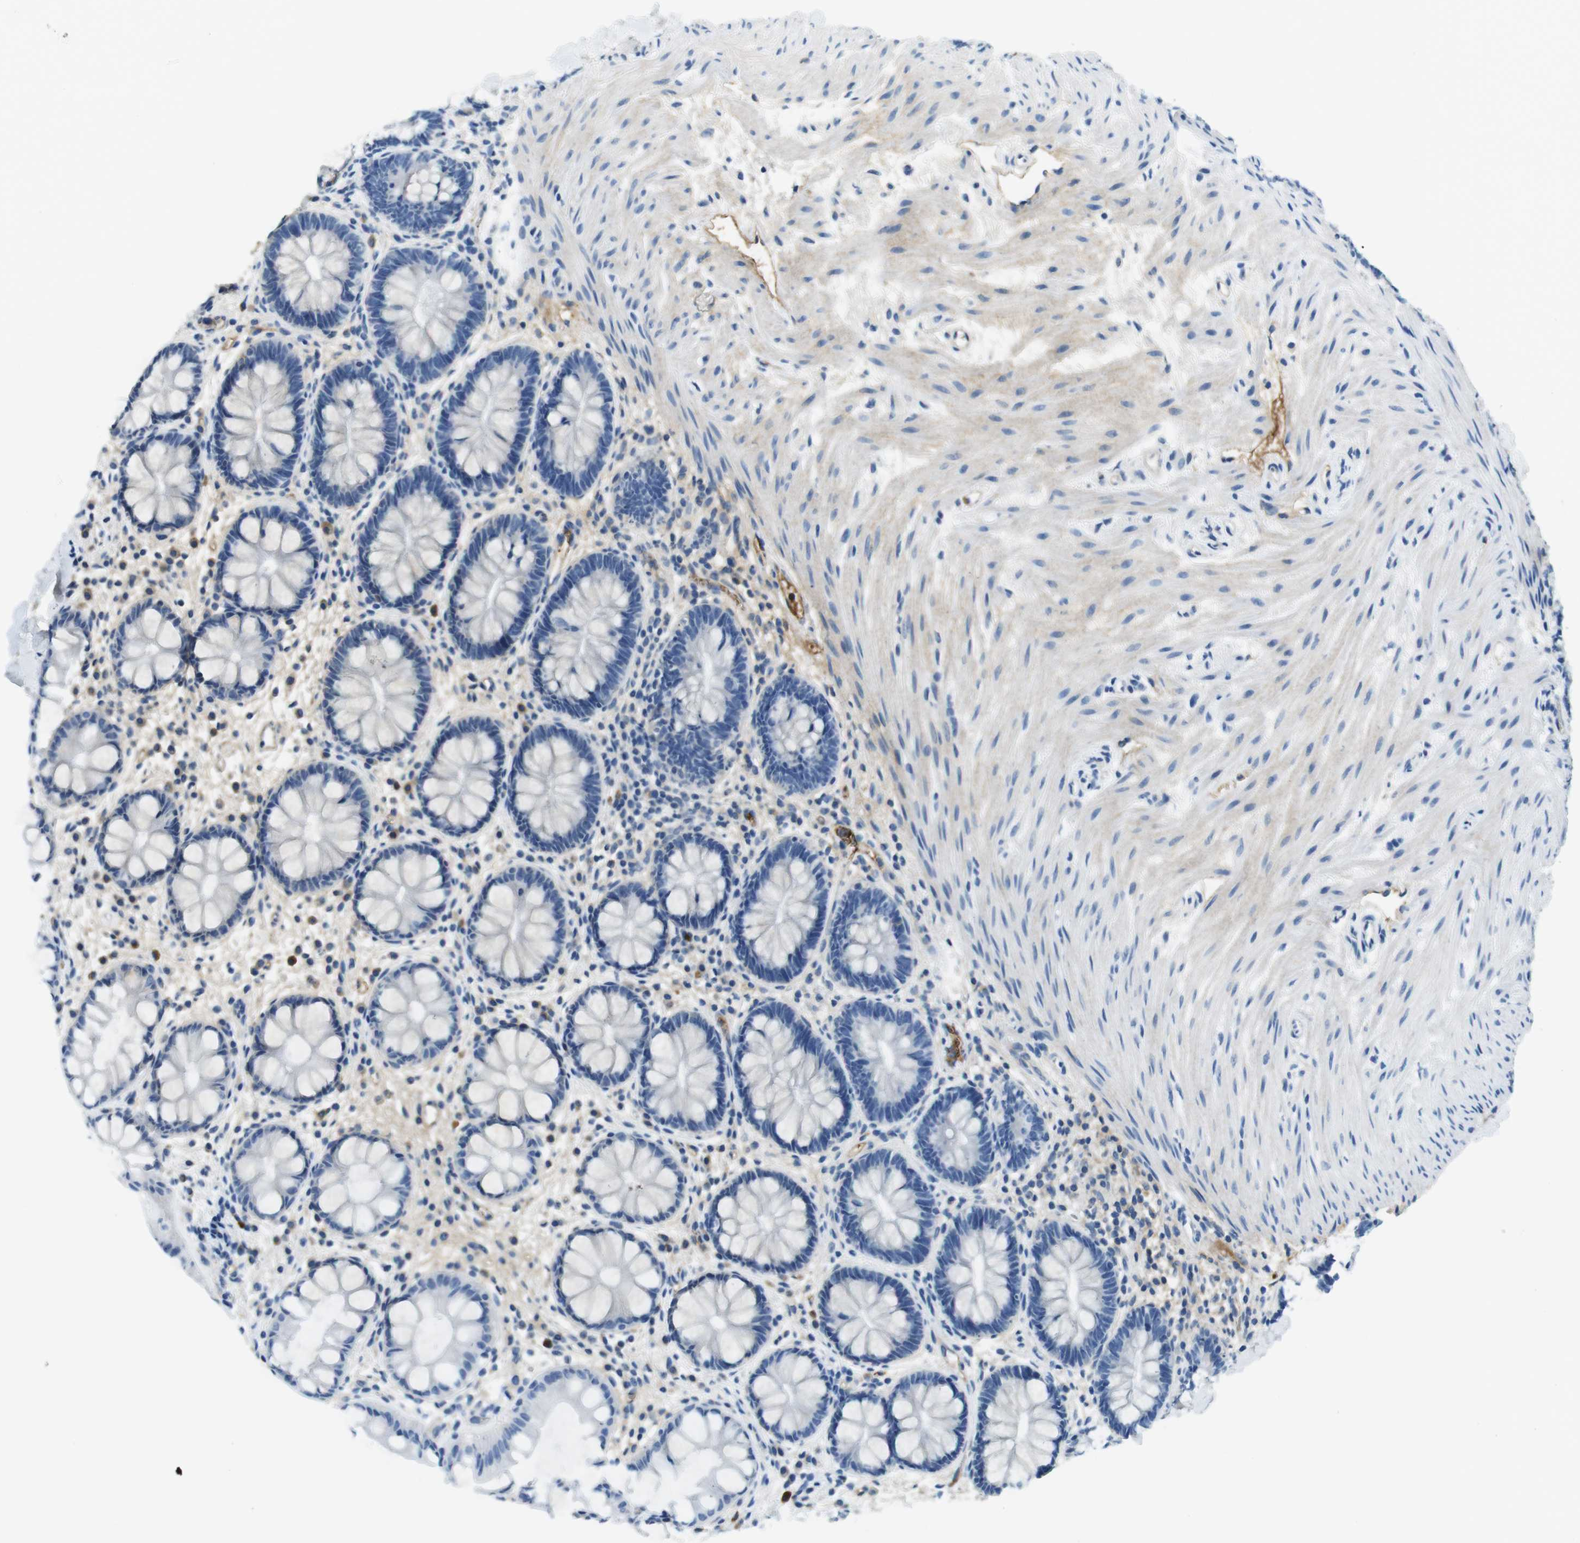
{"staining": {"intensity": "negative", "quantity": "none", "location": "none"}, "tissue": "rectum", "cell_type": "Glandular cells", "image_type": "normal", "snomed": [{"axis": "morphology", "description": "Normal tissue, NOS"}, {"axis": "topography", "description": "Rectum"}], "caption": "Glandular cells show no significant protein positivity in unremarkable rectum. The staining is performed using DAB brown chromogen with nuclei counter-stained in using hematoxylin.", "gene": "IGHD", "patient": {"sex": "female", "age": 24}}